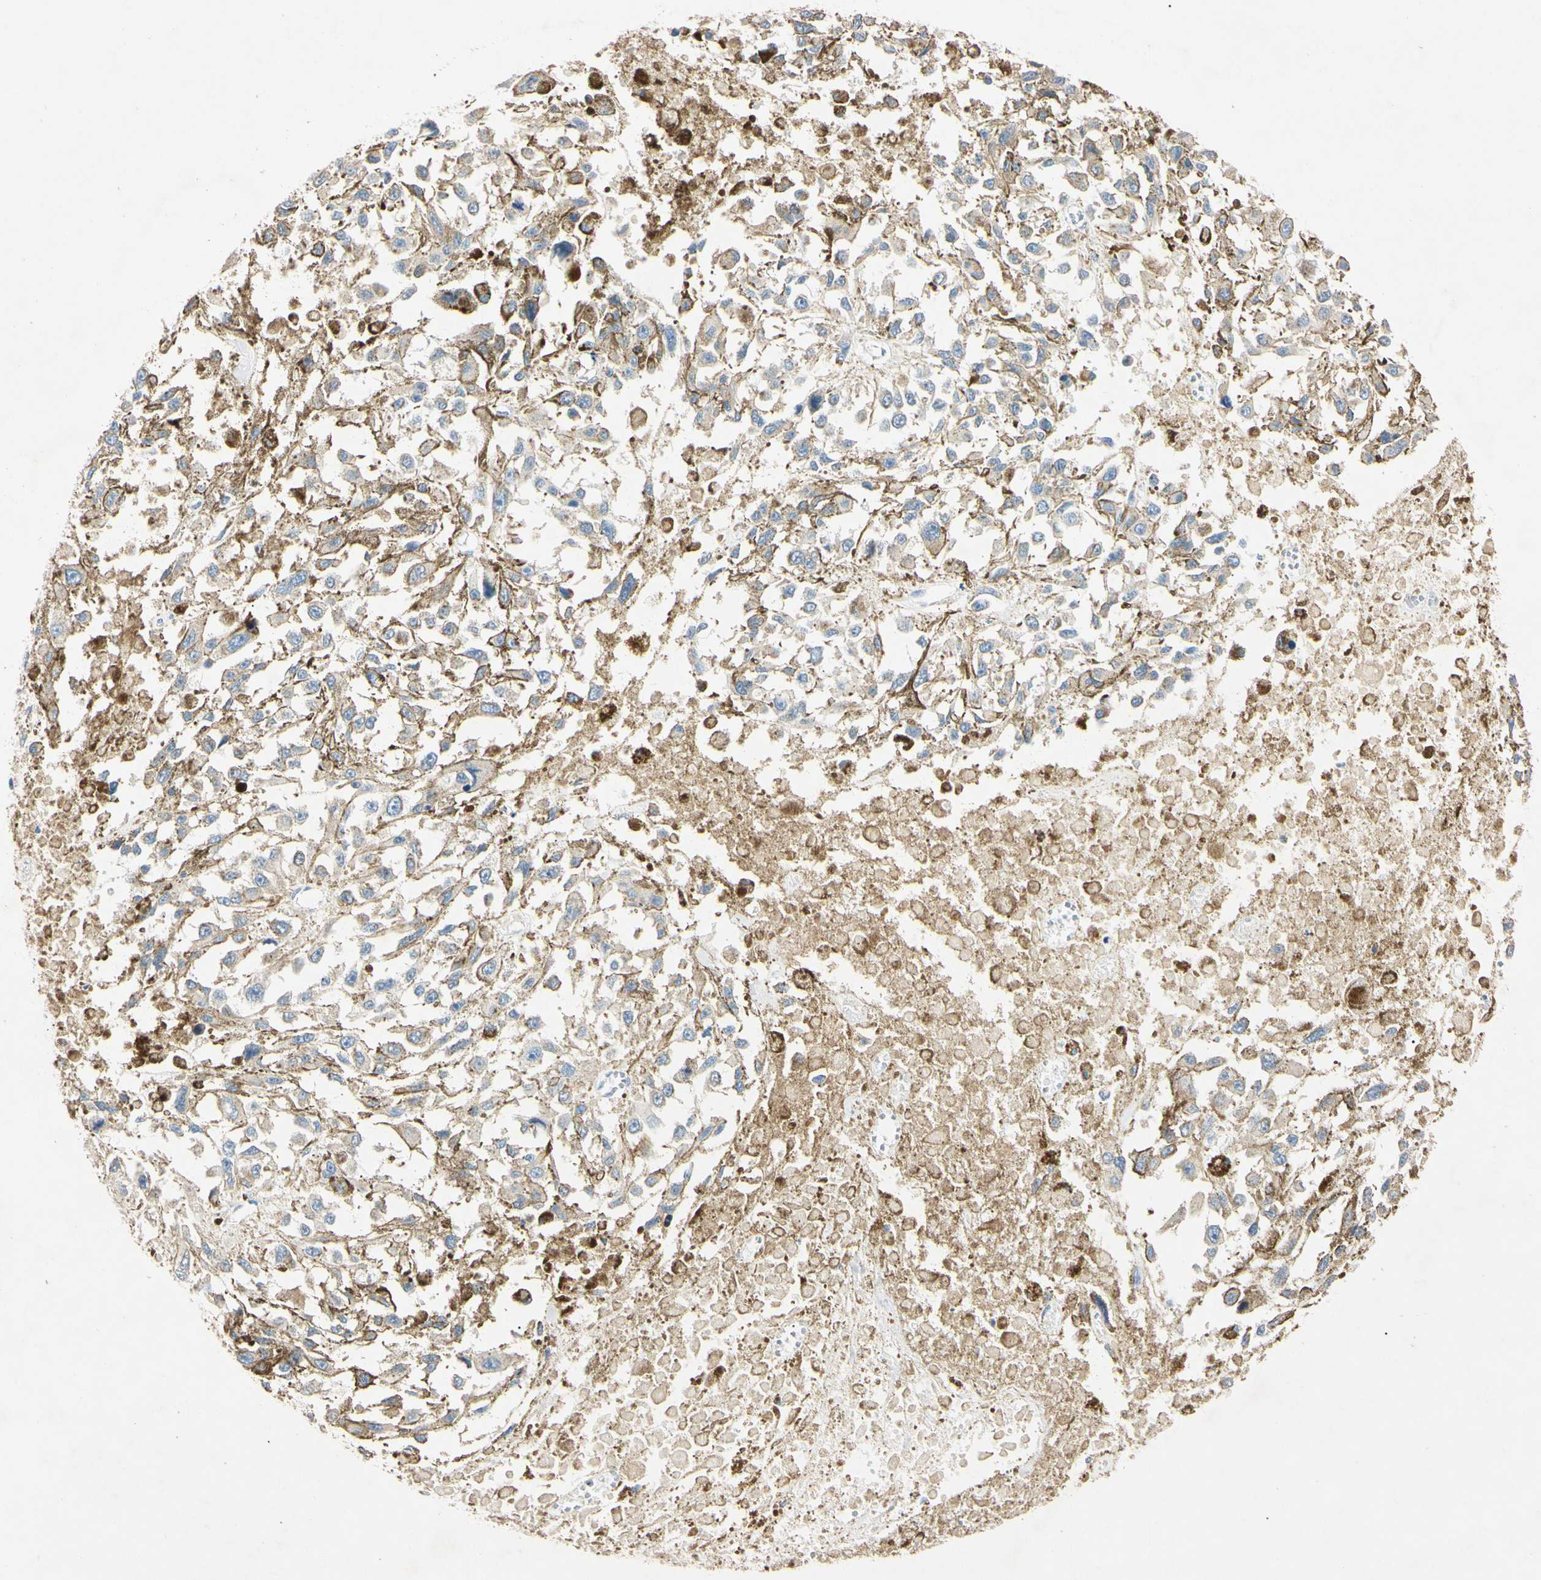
{"staining": {"intensity": "moderate", "quantity": "<25%", "location": "cytoplasmic/membranous"}, "tissue": "melanoma", "cell_type": "Tumor cells", "image_type": "cancer", "snomed": [{"axis": "morphology", "description": "Malignant melanoma, Metastatic site"}, {"axis": "topography", "description": "Lymph node"}], "caption": "An image of human malignant melanoma (metastatic site) stained for a protein demonstrates moderate cytoplasmic/membranous brown staining in tumor cells.", "gene": "DNAJB12", "patient": {"sex": "male", "age": 59}}